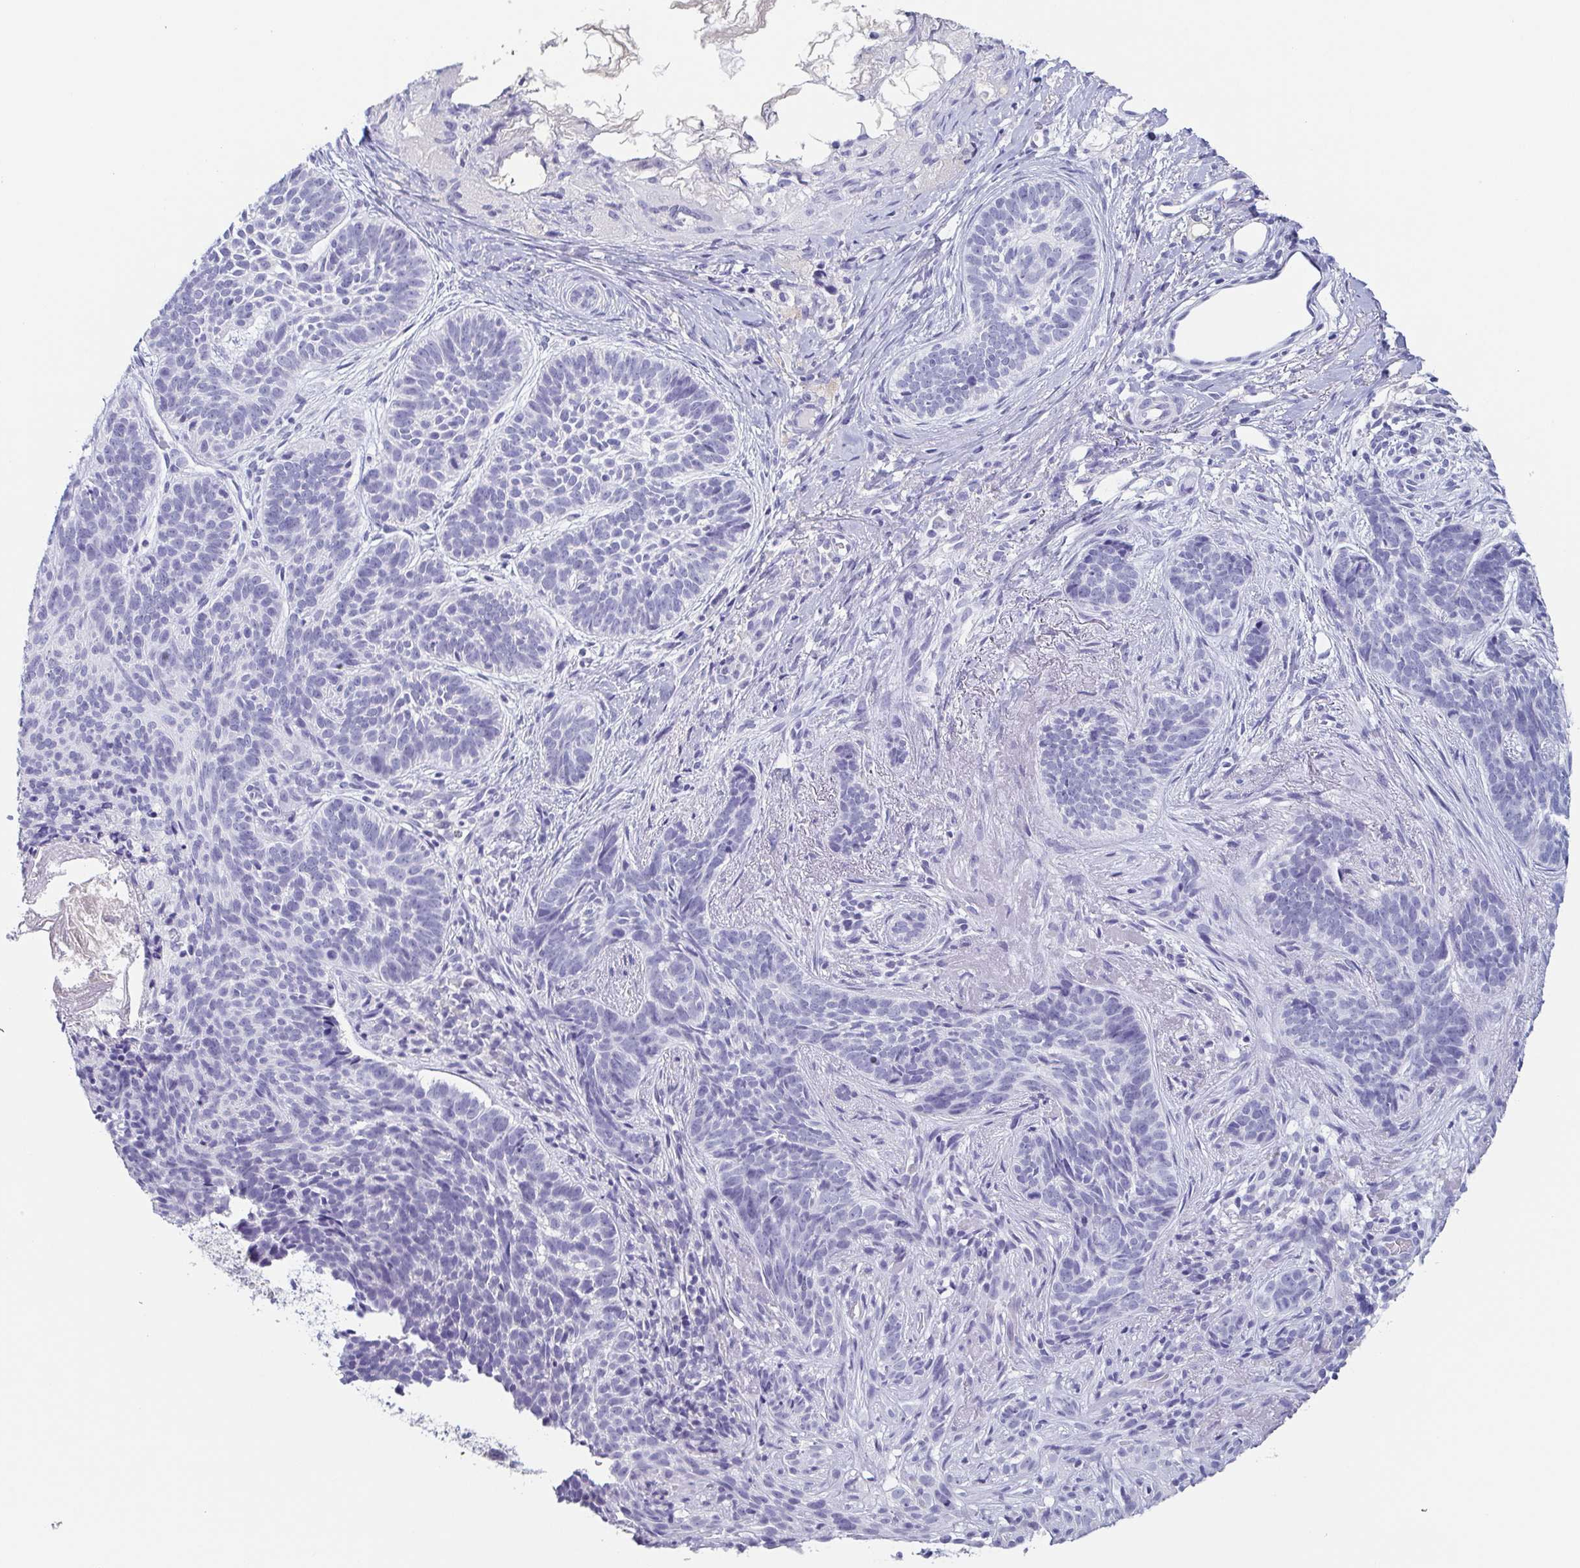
{"staining": {"intensity": "negative", "quantity": "none", "location": "none"}, "tissue": "skin cancer", "cell_type": "Tumor cells", "image_type": "cancer", "snomed": [{"axis": "morphology", "description": "Basal cell carcinoma"}, {"axis": "topography", "description": "Skin"}], "caption": "A micrograph of human skin basal cell carcinoma is negative for staining in tumor cells.", "gene": "ITLN1", "patient": {"sex": "female", "age": 74}}